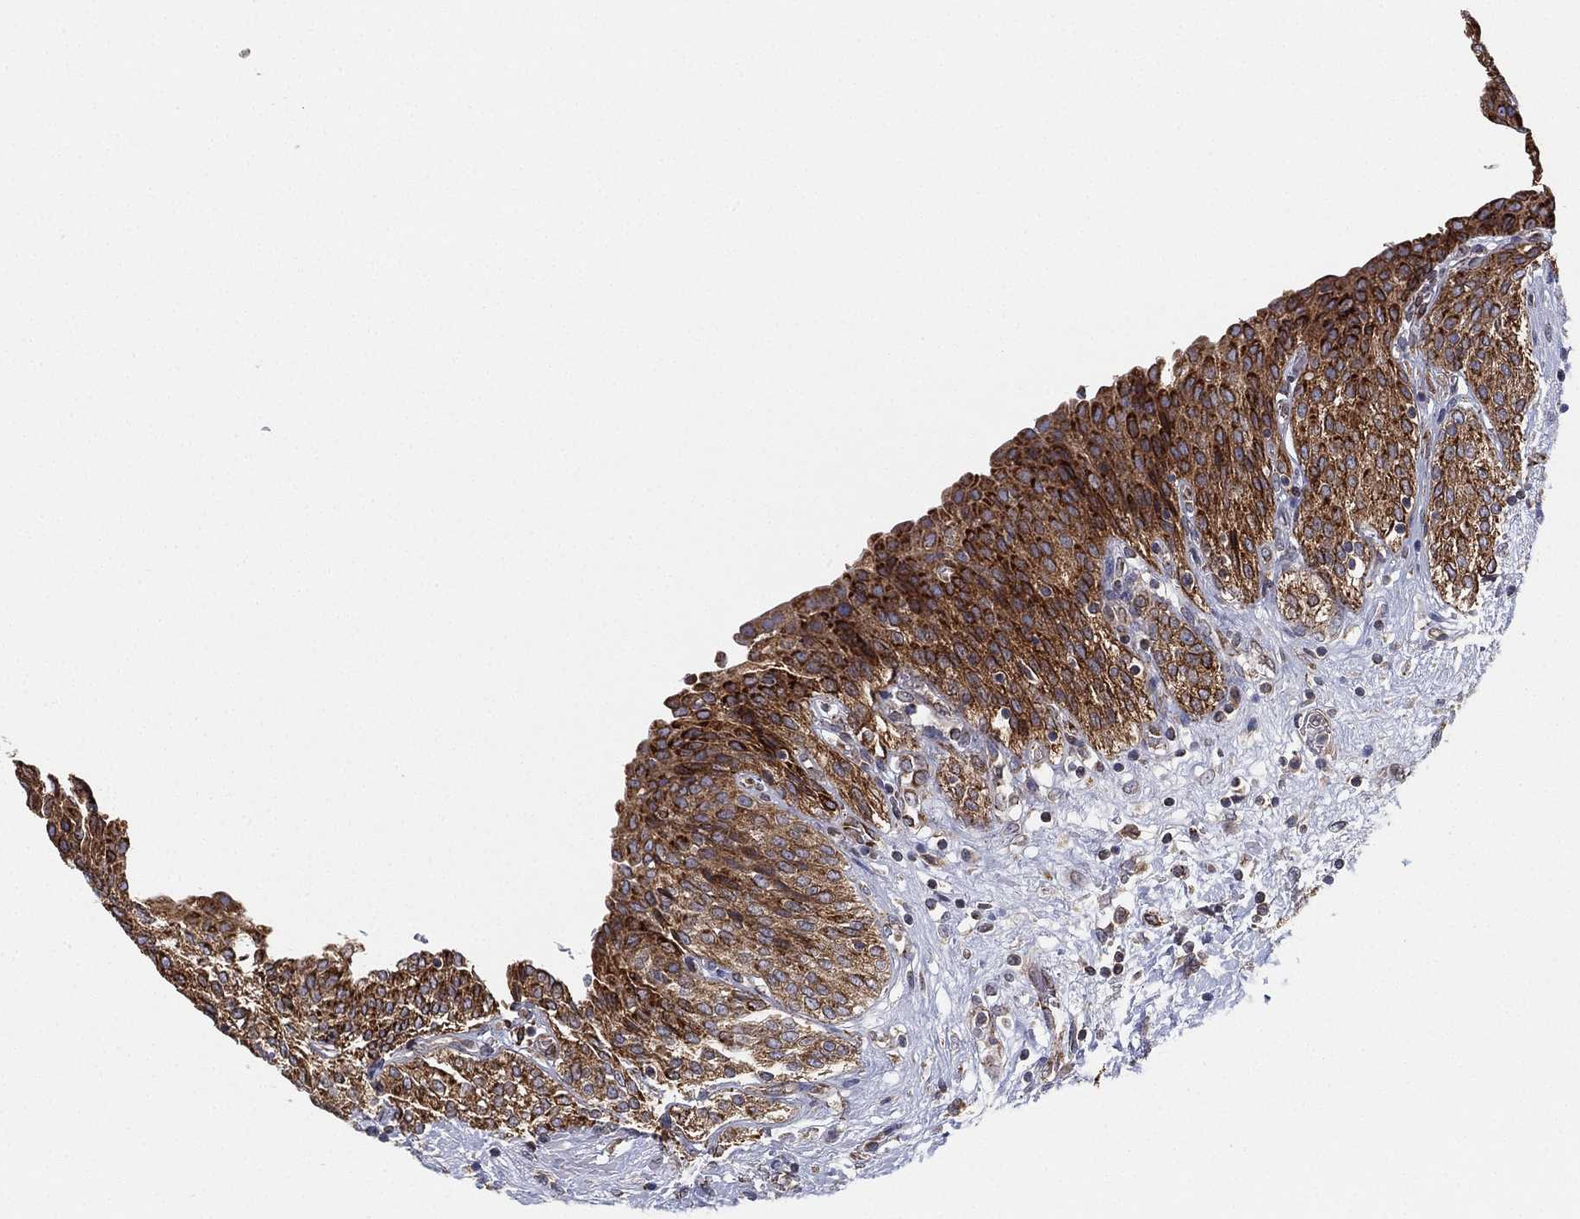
{"staining": {"intensity": "strong", "quantity": ">75%", "location": "cytoplasmic/membranous"}, "tissue": "urinary bladder", "cell_type": "Urothelial cells", "image_type": "normal", "snomed": [{"axis": "morphology", "description": "Normal tissue, NOS"}, {"axis": "morphology", "description": "Neoplasm, malignant, NOS"}, {"axis": "topography", "description": "Urinary bladder"}], "caption": "Immunohistochemistry (DAB (3,3'-diaminobenzidine)) staining of unremarkable urinary bladder exhibits strong cytoplasmic/membranous protein positivity in about >75% of urothelial cells.", "gene": "CYB5B", "patient": {"sex": "male", "age": 68}}